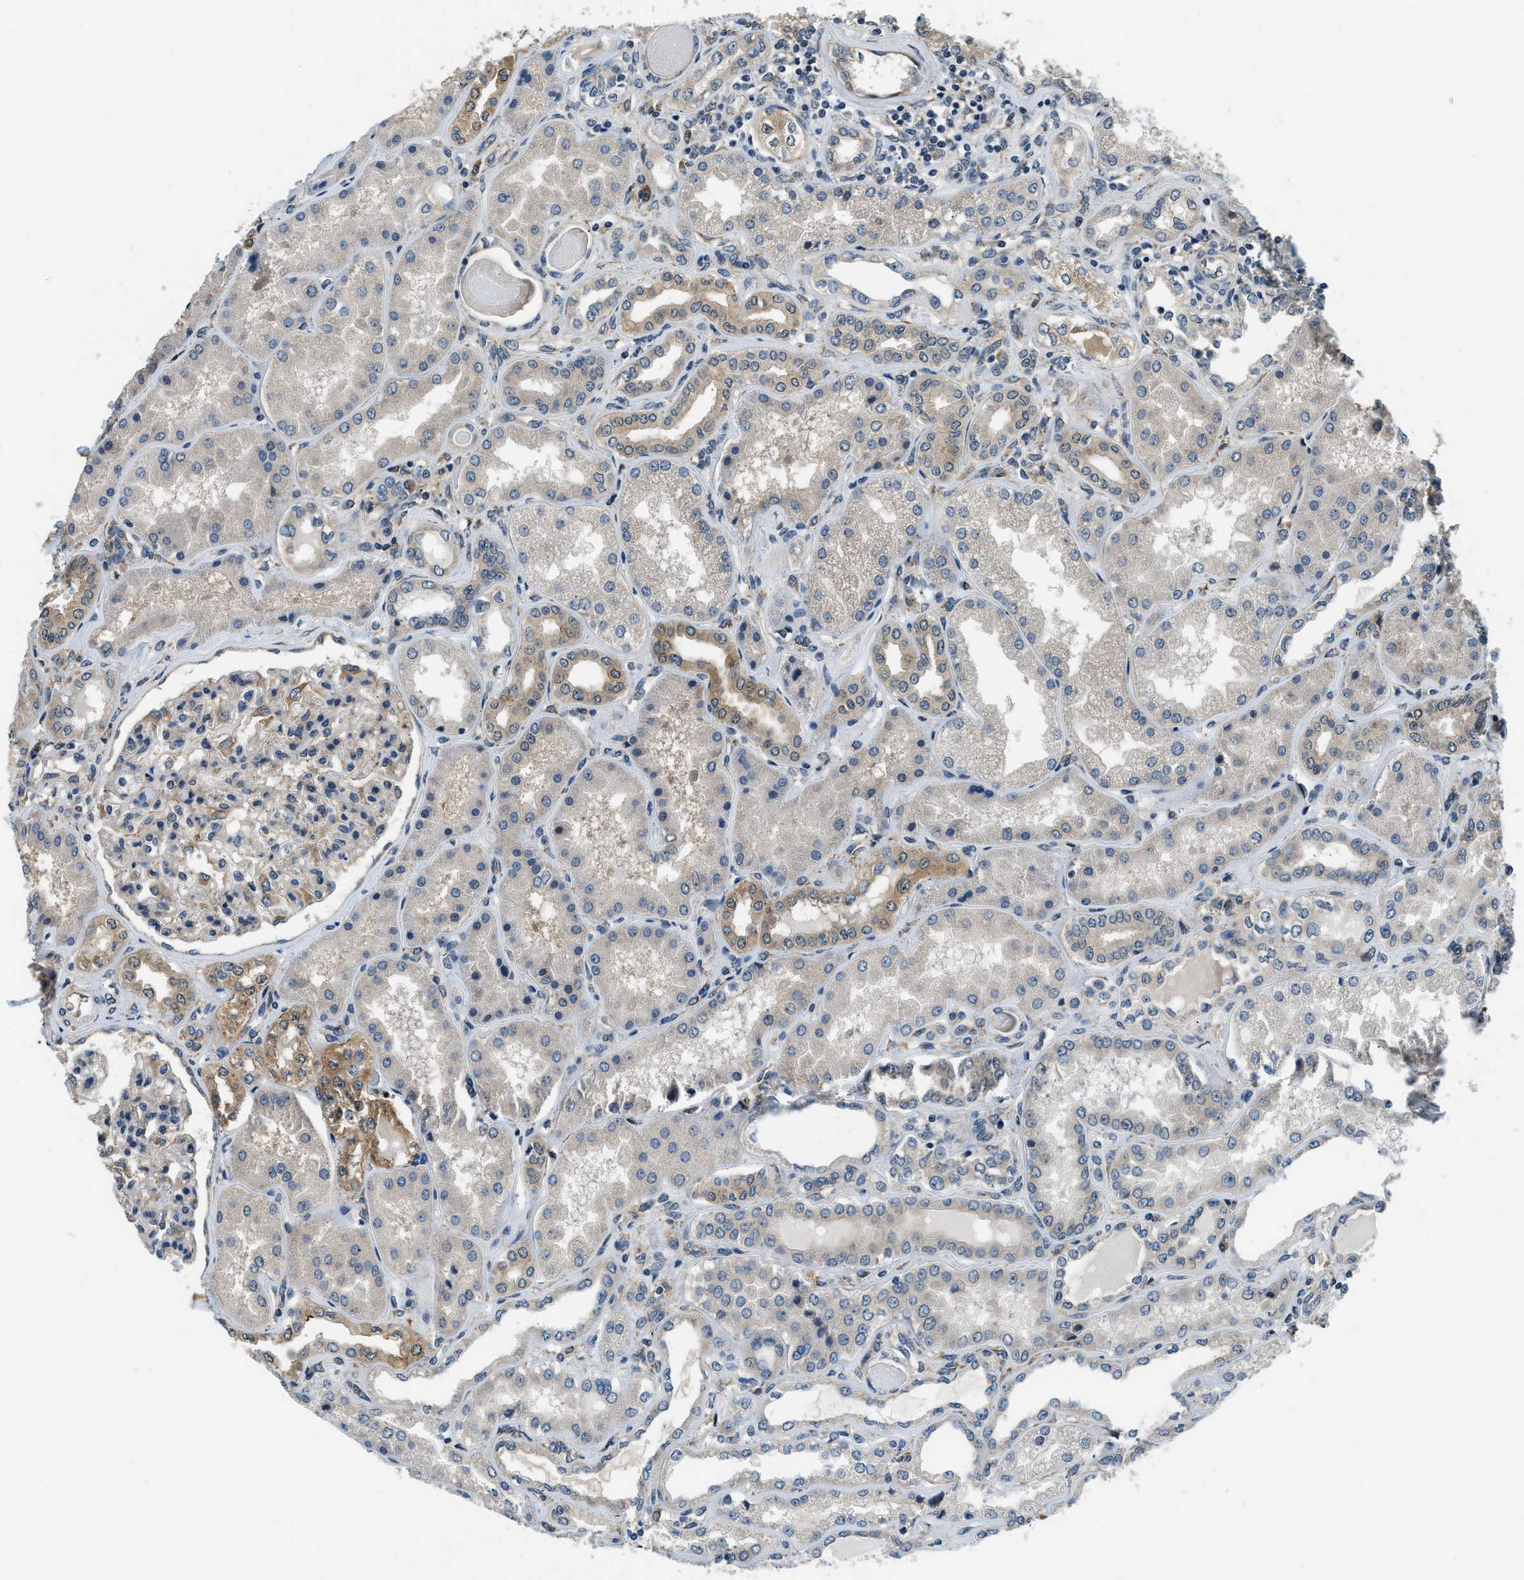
{"staining": {"intensity": "moderate", "quantity": "25%-75%", "location": "cytoplasmic/membranous"}, "tissue": "kidney", "cell_type": "Cells in glomeruli", "image_type": "normal", "snomed": [{"axis": "morphology", "description": "Normal tissue, NOS"}, {"axis": "topography", "description": "Kidney"}], "caption": "DAB immunohistochemical staining of normal kidney exhibits moderate cytoplasmic/membranous protein staining in approximately 25%-75% of cells in glomeruli.", "gene": "ALOX12", "patient": {"sex": "female", "age": 56}}